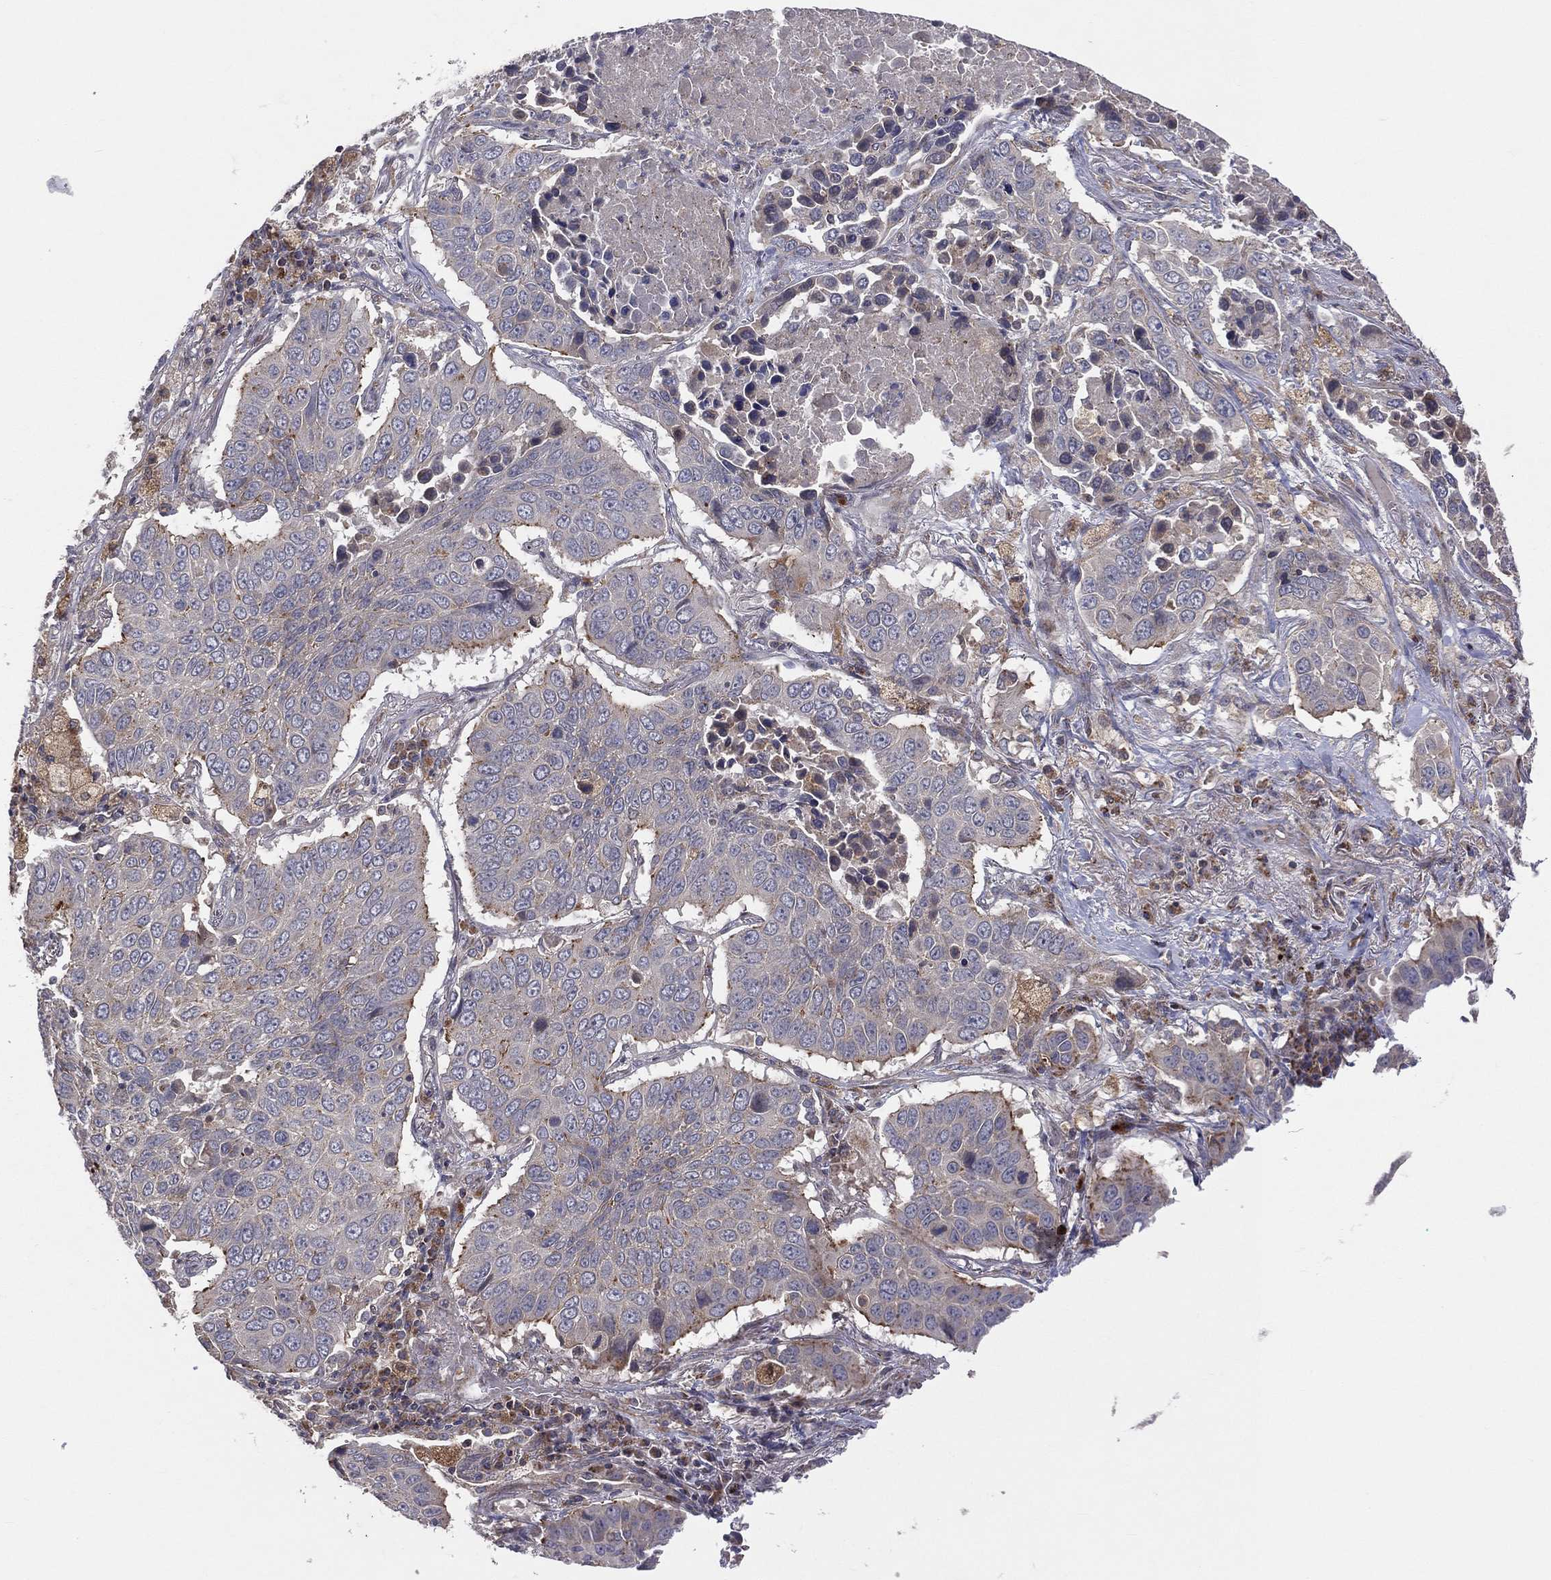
{"staining": {"intensity": "negative", "quantity": "none", "location": "none"}, "tissue": "lung cancer", "cell_type": "Tumor cells", "image_type": "cancer", "snomed": [{"axis": "morphology", "description": "Normal tissue, NOS"}, {"axis": "morphology", "description": "Squamous cell carcinoma, NOS"}, {"axis": "topography", "description": "Bronchus"}, {"axis": "topography", "description": "Lung"}], "caption": "This is an IHC histopathology image of squamous cell carcinoma (lung). There is no expression in tumor cells.", "gene": "STARD3", "patient": {"sex": "male", "age": 64}}